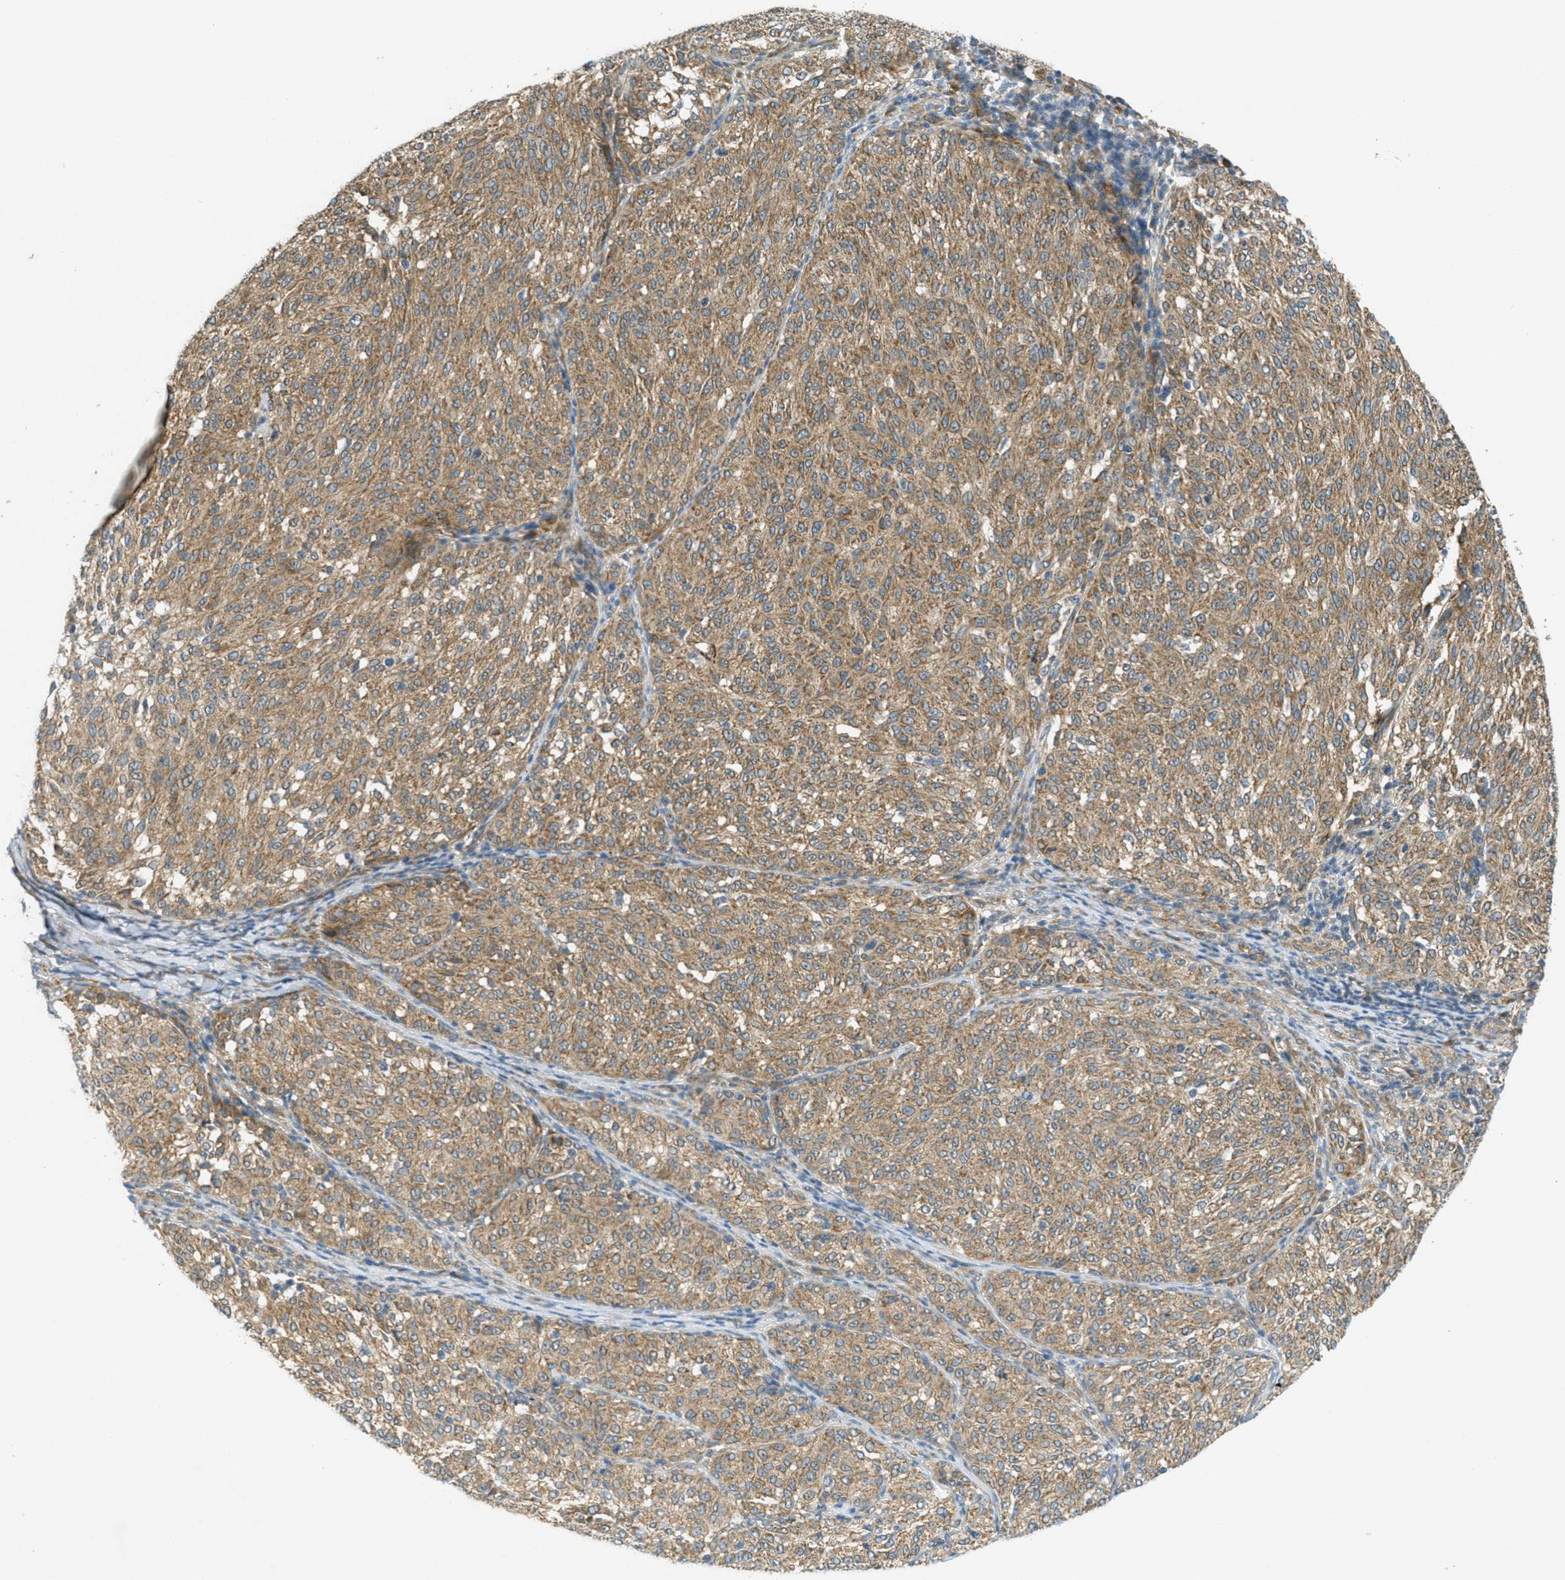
{"staining": {"intensity": "moderate", "quantity": ">75%", "location": "cytoplasmic/membranous"}, "tissue": "melanoma", "cell_type": "Tumor cells", "image_type": "cancer", "snomed": [{"axis": "morphology", "description": "Malignant melanoma, NOS"}, {"axis": "topography", "description": "Skin"}], "caption": "Malignant melanoma stained with immunohistochemistry (IHC) reveals moderate cytoplasmic/membranous staining in about >75% of tumor cells.", "gene": "JCAD", "patient": {"sex": "female", "age": 72}}